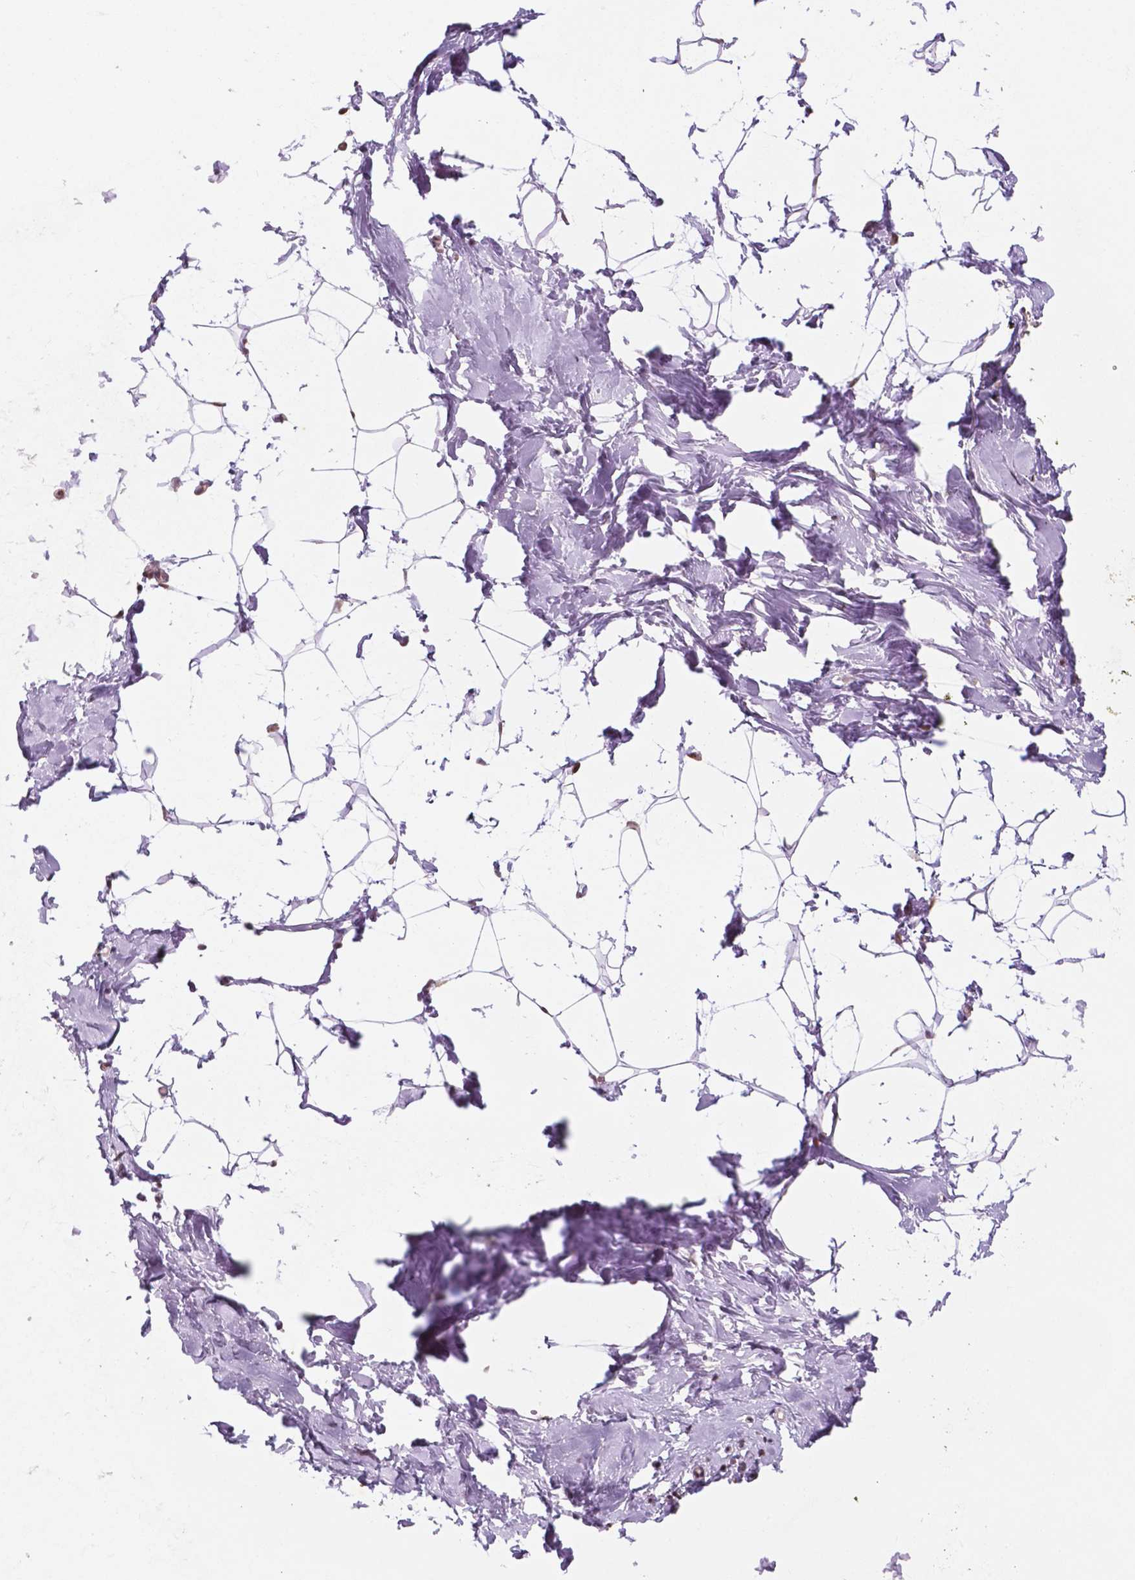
{"staining": {"intensity": "moderate", "quantity": "<25%", "location": "nuclear"}, "tissue": "breast", "cell_type": "Adipocytes", "image_type": "normal", "snomed": [{"axis": "morphology", "description": "Normal tissue, NOS"}, {"axis": "topography", "description": "Breast"}], "caption": "Protein analysis of unremarkable breast exhibits moderate nuclear expression in approximately <25% of adipocytes. (IHC, brightfield microscopy, high magnification).", "gene": "PER2", "patient": {"sex": "female", "age": 32}}